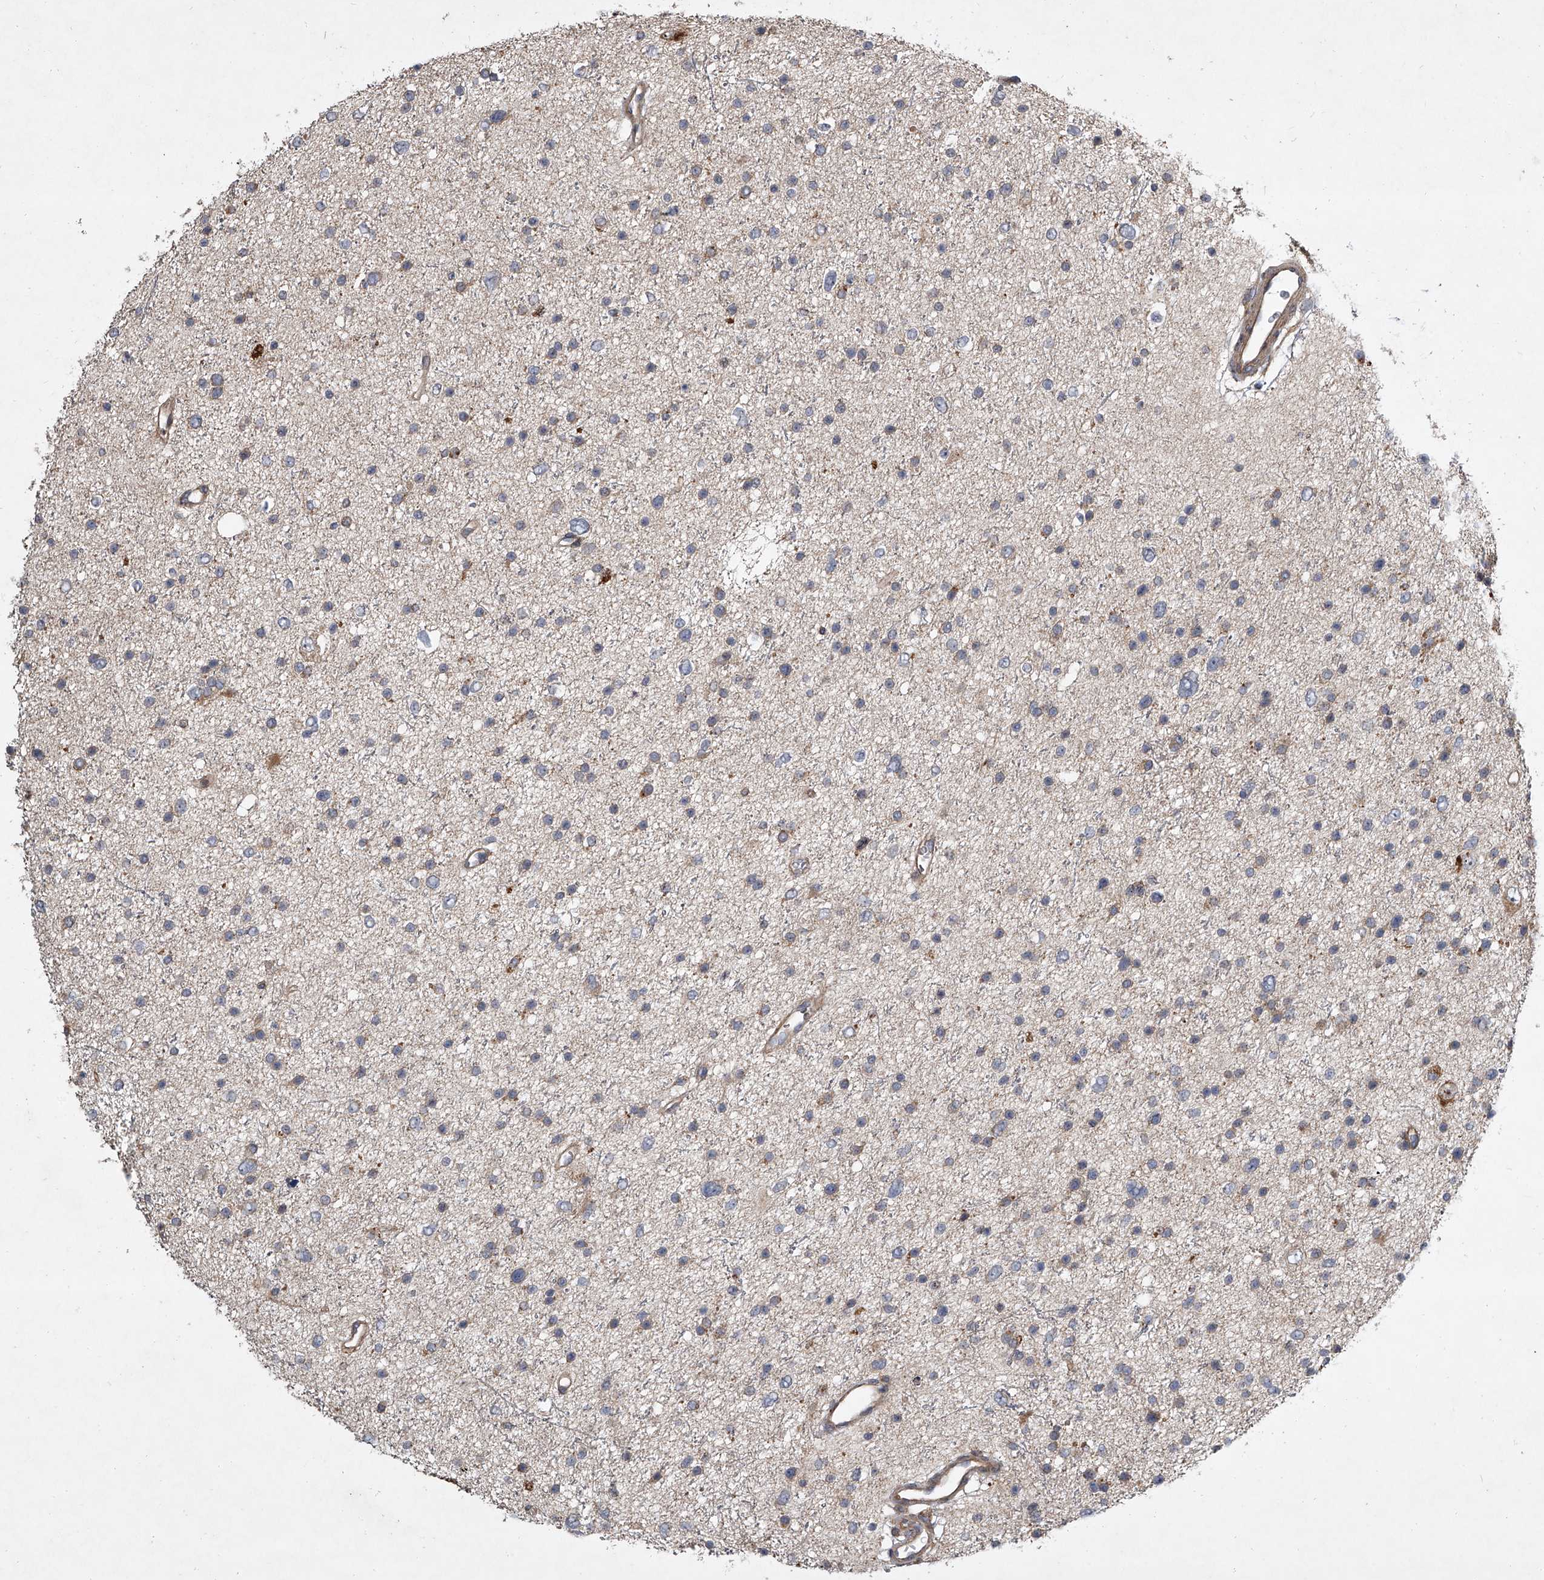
{"staining": {"intensity": "weak", "quantity": "<25%", "location": "cytoplasmic/membranous"}, "tissue": "glioma", "cell_type": "Tumor cells", "image_type": "cancer", "snomed": [{"axis": "morphology", "description": "Glioma, malignant, Low grade"}, {"axis": "topography", "description": "Brain"}], "caption": "IHC of malignant glioma (low-grade) shows no expression in tumor cells.", "gene": "EVA1C", "patient": {"sex": "female", "age": 37}}